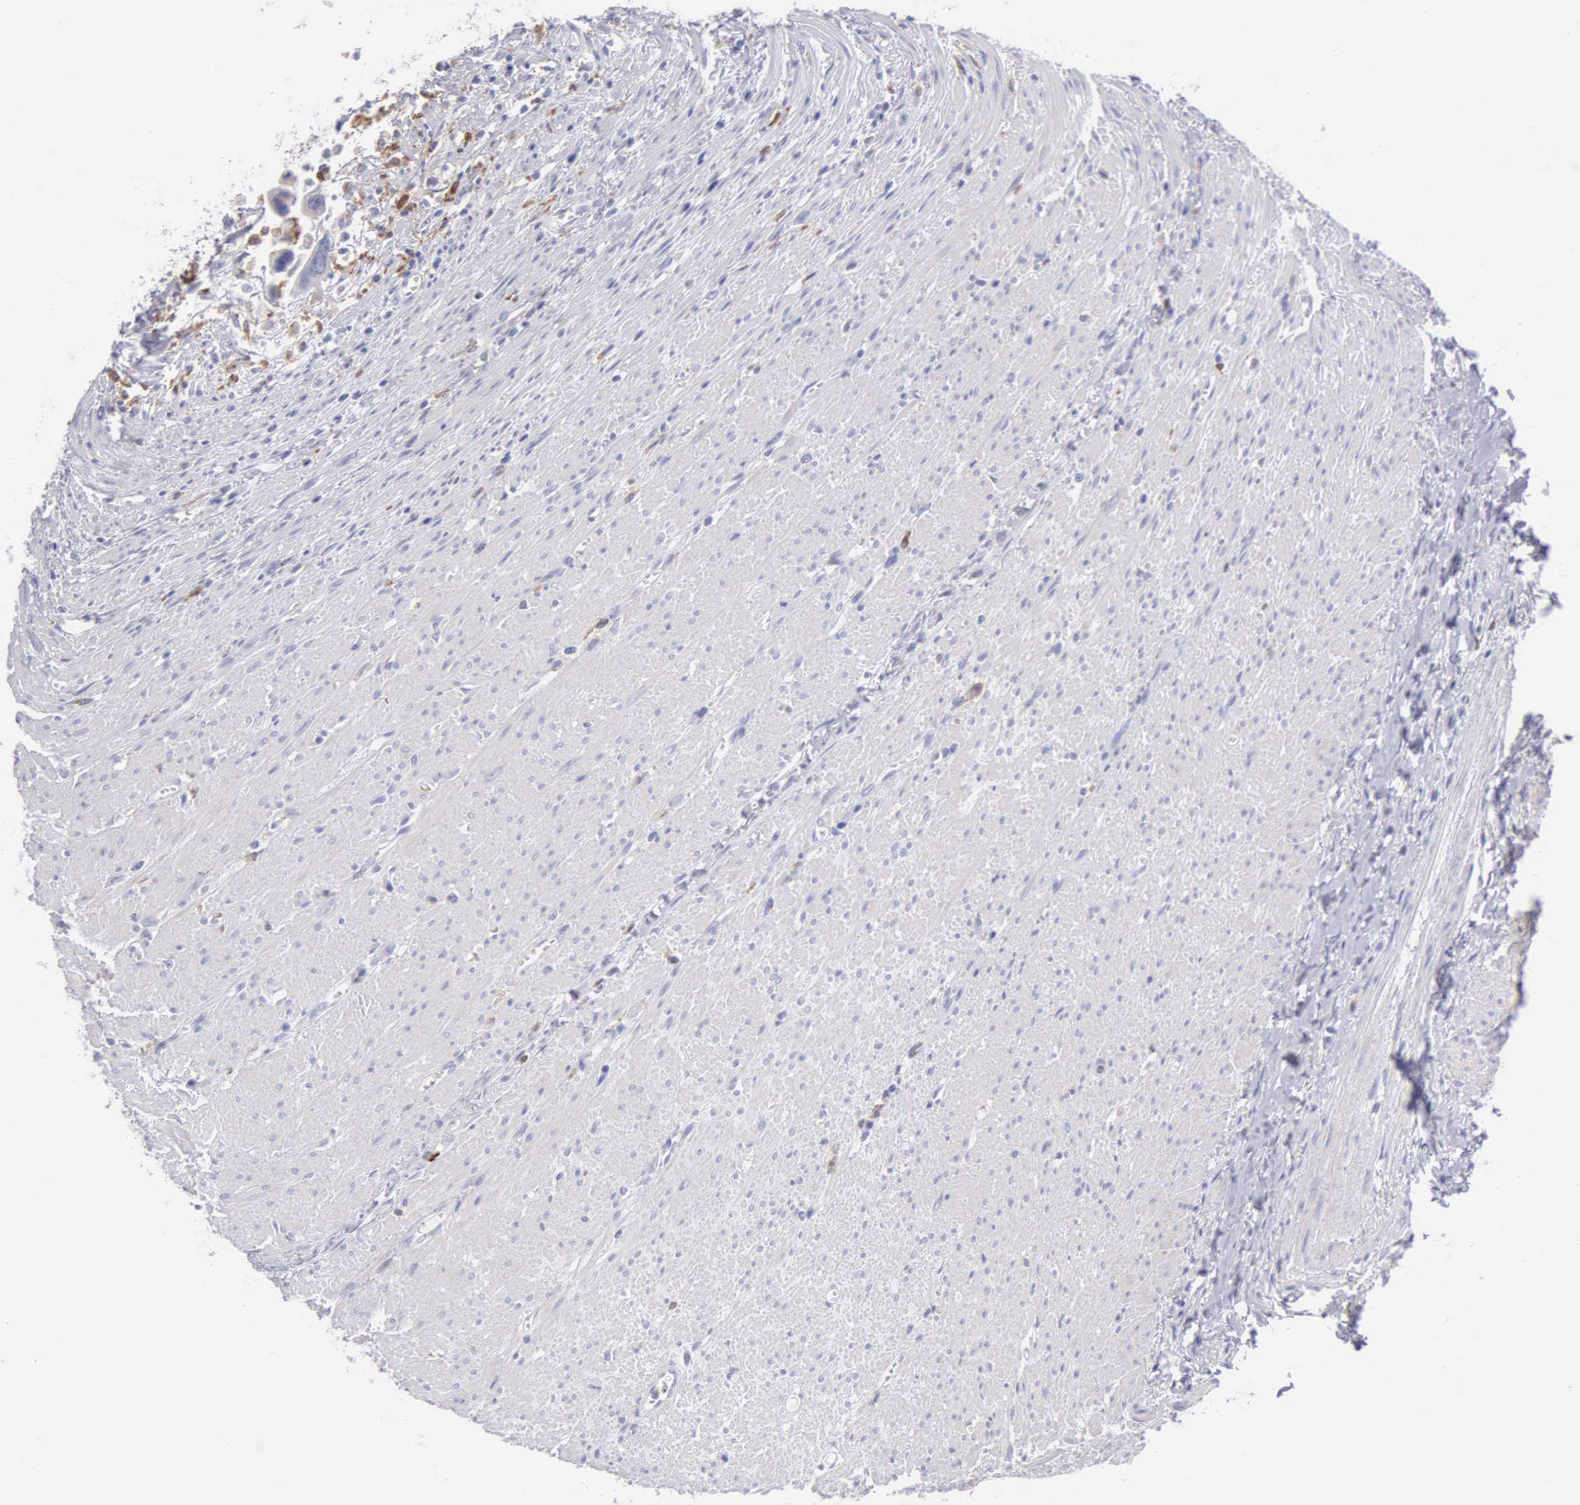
{"staining": {"intensity": "weak", "quantity": "25%-75%", "location": "cytoplasmic/membranous"}, "tissue": "colorectal cancer", "cell_type": "Tumor cells", "image_type": "cancer", "snomed": [{"axis": "morphology", "description": "Adenocarcinoma, NOS"}, {"axis": "topography", "description": "Rectum"}], "caption": "Approximately 25%-75% of tumor cells in colorectal cancer (adenocarcinoma) show weak cytoplasmic/membranous protein expression as visualized by brown immunohistochemical staining.", "gene": "TYRP1", "patient": {"sex": "male", "age": 70}}